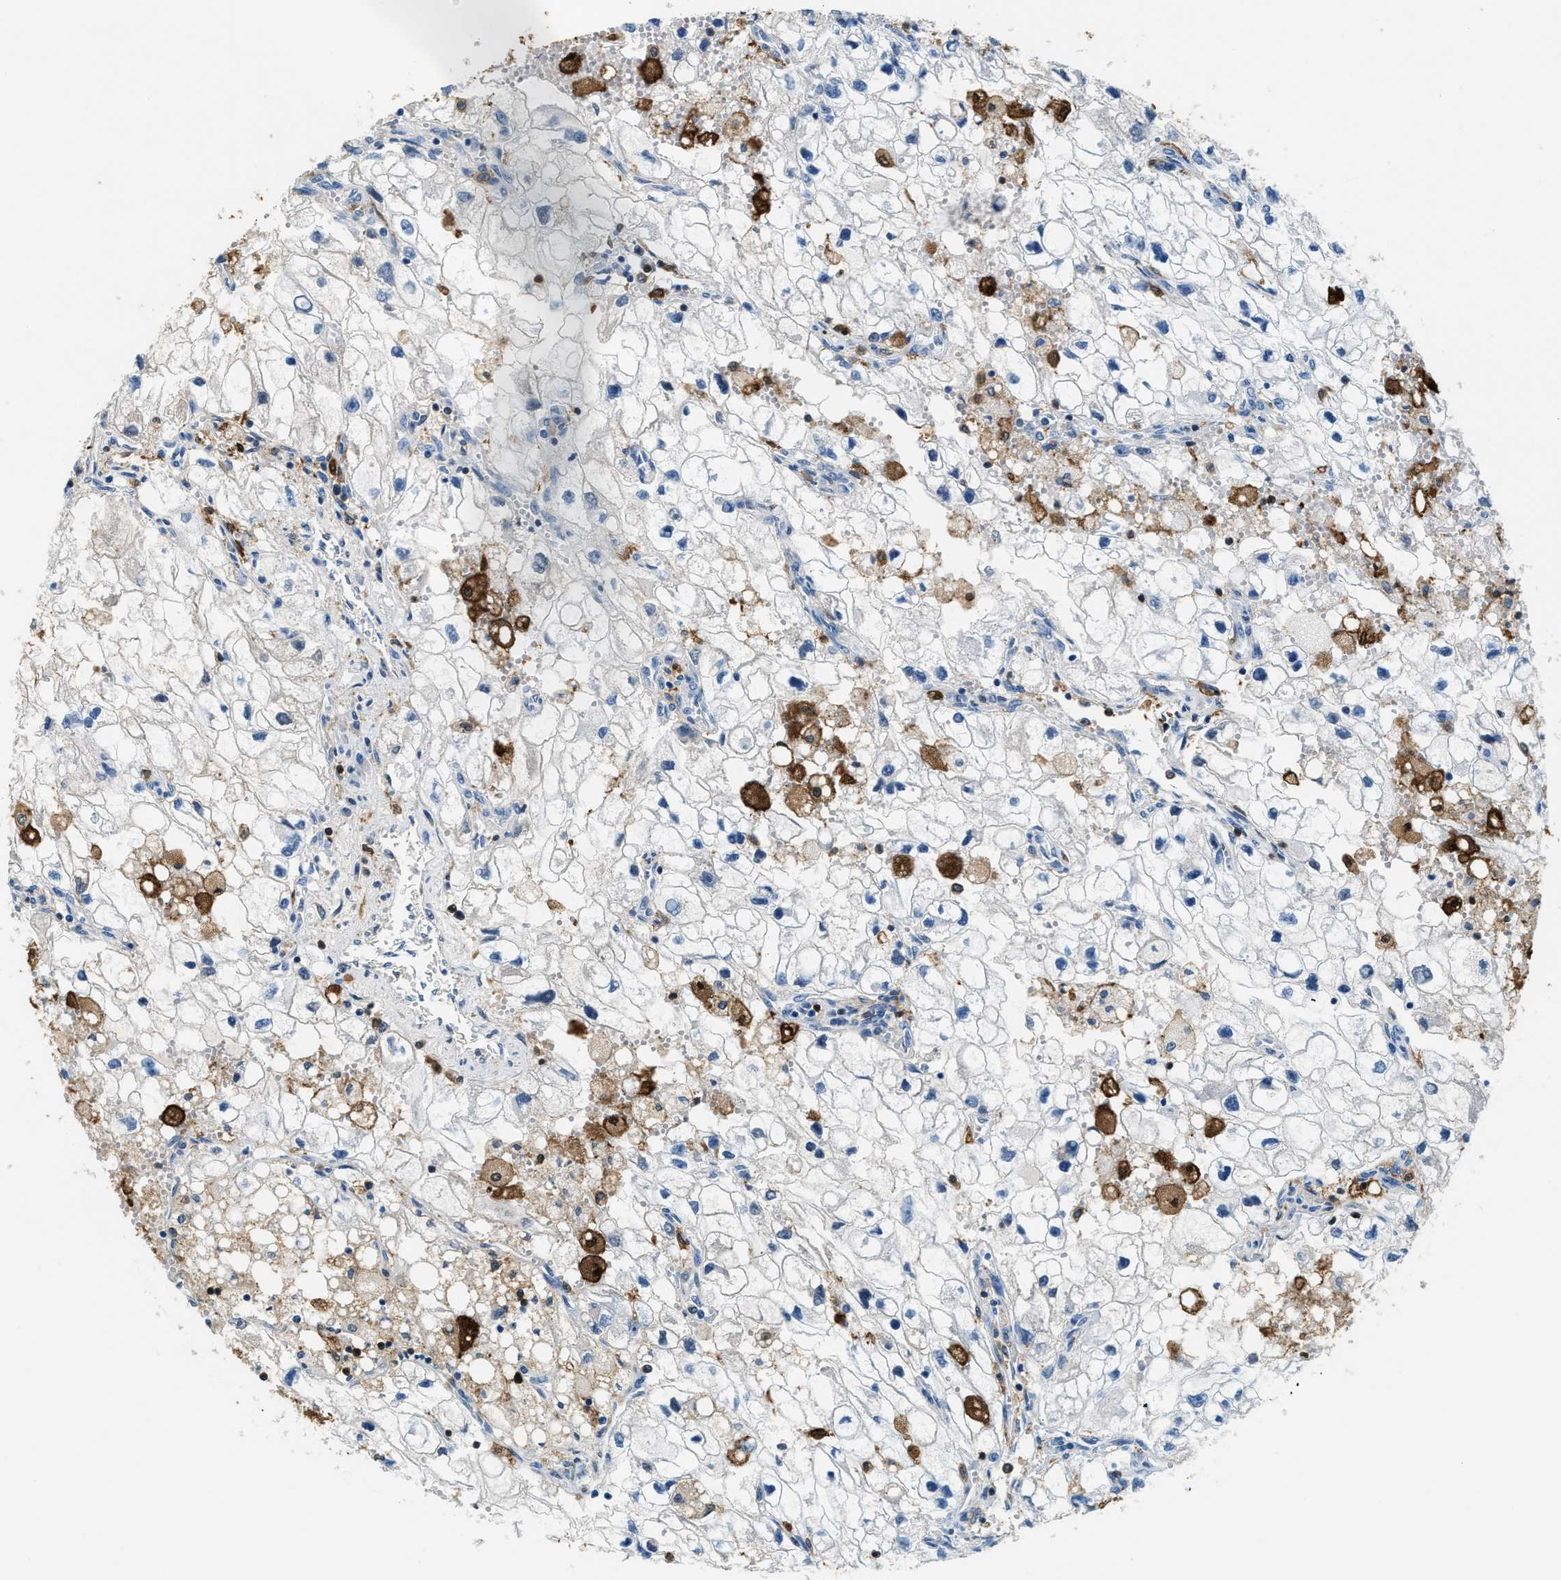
{"staining": {"intensity": "negative", "quantity": "none", "location": "none"}, "tissue": "renal cancer", "cell_type": "Tumor cells", "image_type": "cancer", "snomed": [{"axis": "morphology", "description": "Adenocarcinoma, NOS"}, {"axis": "topography", "description": "Kidney"}], "caption": "Tumor cells show no significant protein staining in renal cancer.", "gene": "CAPG", "patient": {"sex": "female", "age": 70}}